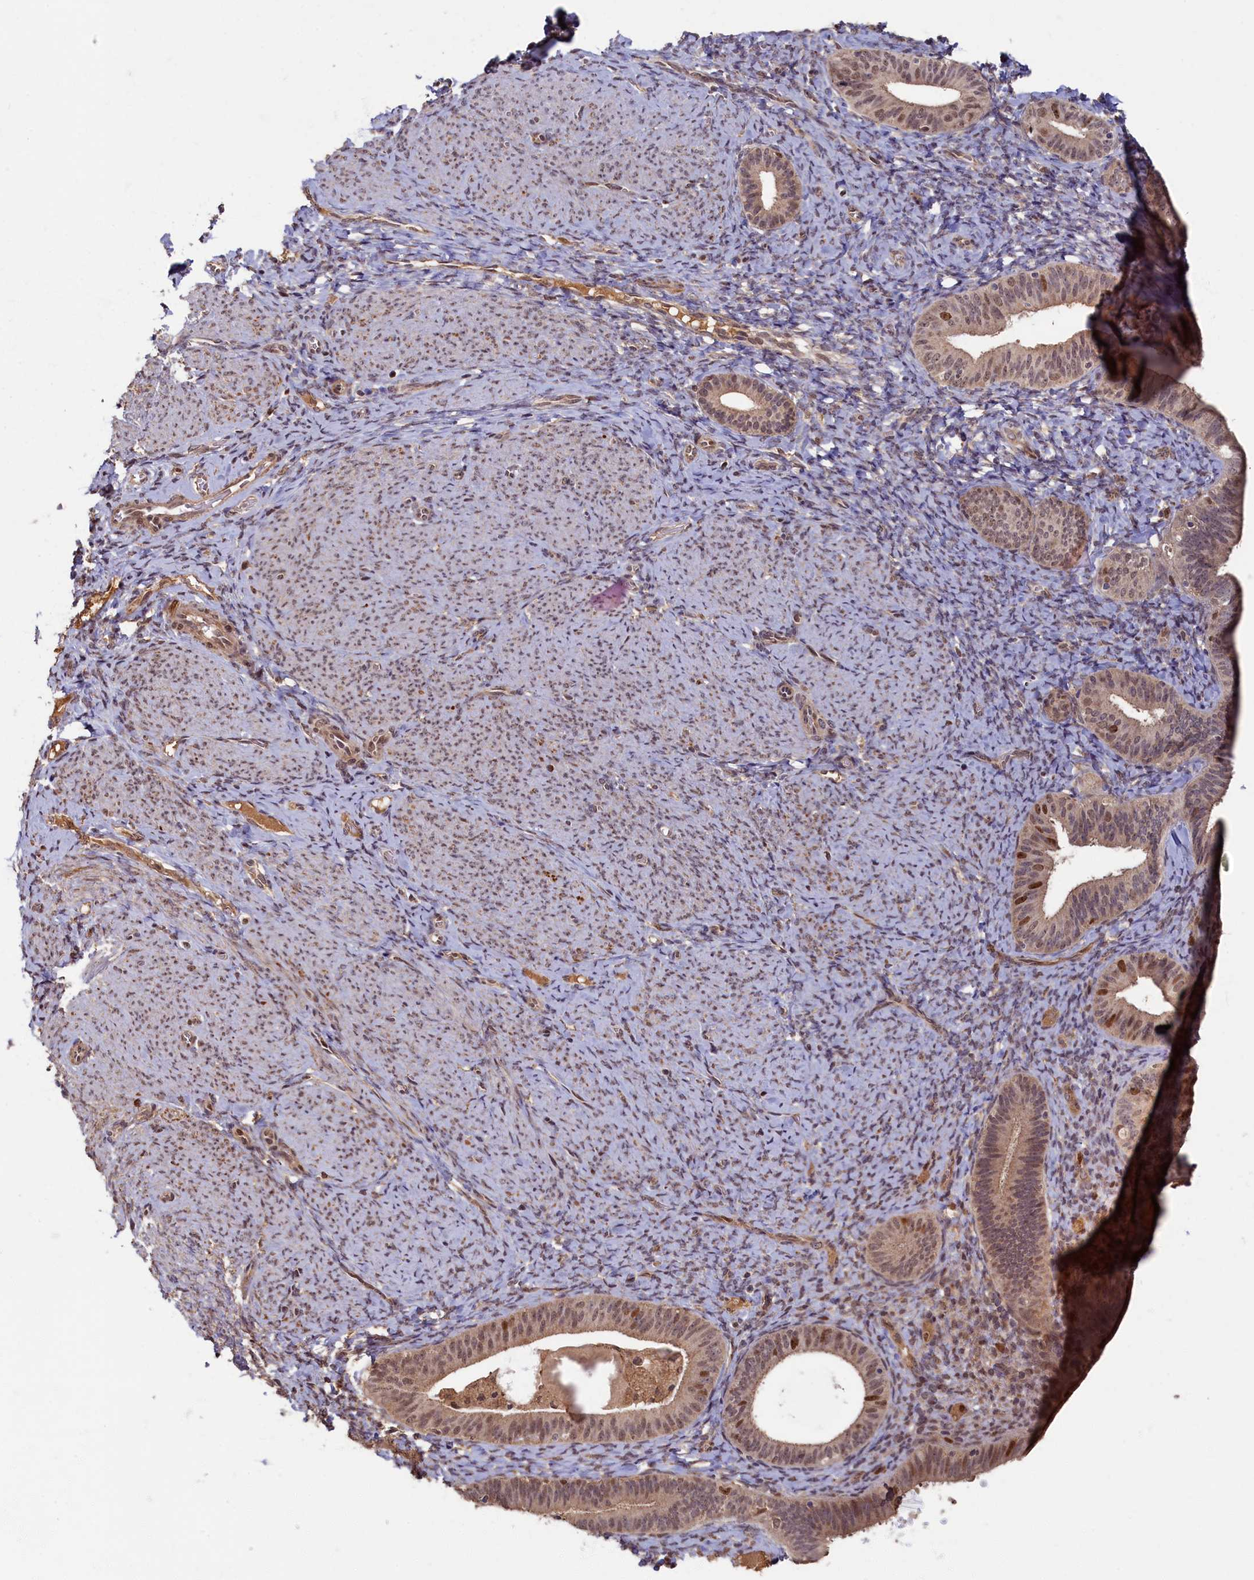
{"staining": {"intensity": "moderate", "quantity": "25%-75%", "location": "cytoplasmic/membranous,nuclear"}, "tissue": "endometrium", "cell_type": "Cells in endometrial stroma", "image_type": "normal", "snomed": [{"axis": "morphology", "description": "Normal tissue, NOS"}, {"axis": "topography", "description": "Endometrium"}], "caption": "Endometrium stained for a protein reveals moderate cytoplasmic/membranous,nuclear positivity in cells in endometrial stroma. Using DAB (3,3'-diaminobenzidine) (brown) and hematoxylin (blue) stains, captured at high magnification using brightfield microscopy.", "gene": "BRCA1", "patient": {"sex": "female", "age": 65}}